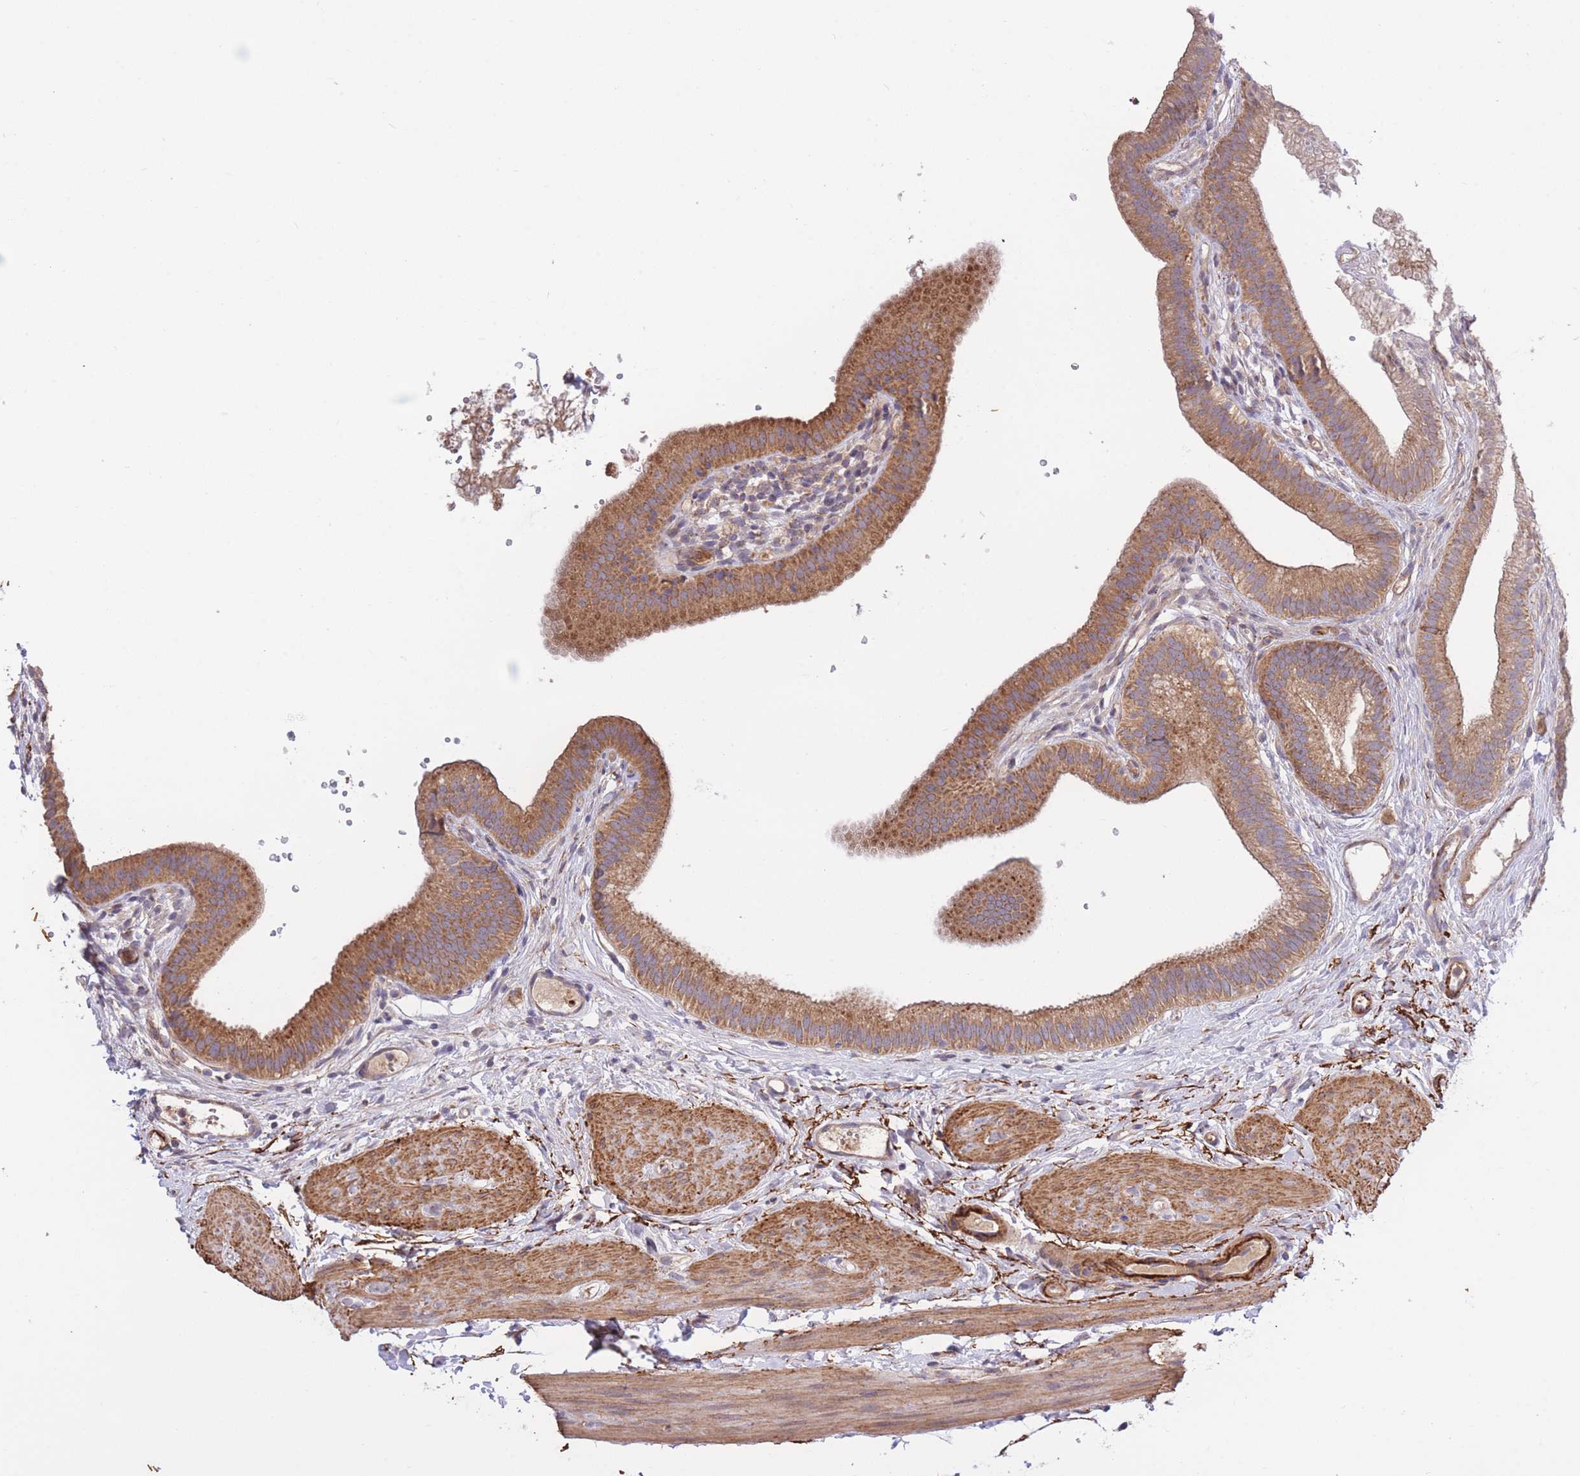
{"staining": {"intensity": "moderate", "quantity": ">75%", "location": "cytoplasmic/membranous"}, "tissue": "gallbladder", "cell_type": "Glandular cells", "image_type": "normal", "snomed": [{"axis": "morphology", "description": "Normal tissue, NOS"}, {"axis": "topography", "description": "Gallbladder"}], "caption": "IHC histopathology image of benign human gallbladder stained for a protein (brown), which exhibits medium levels of moderate cytoplasmic/membranous expression in about >75% of glandular cells.", "gene": "ATP13A2", "patient": {"sex": "female", "age": 54}}